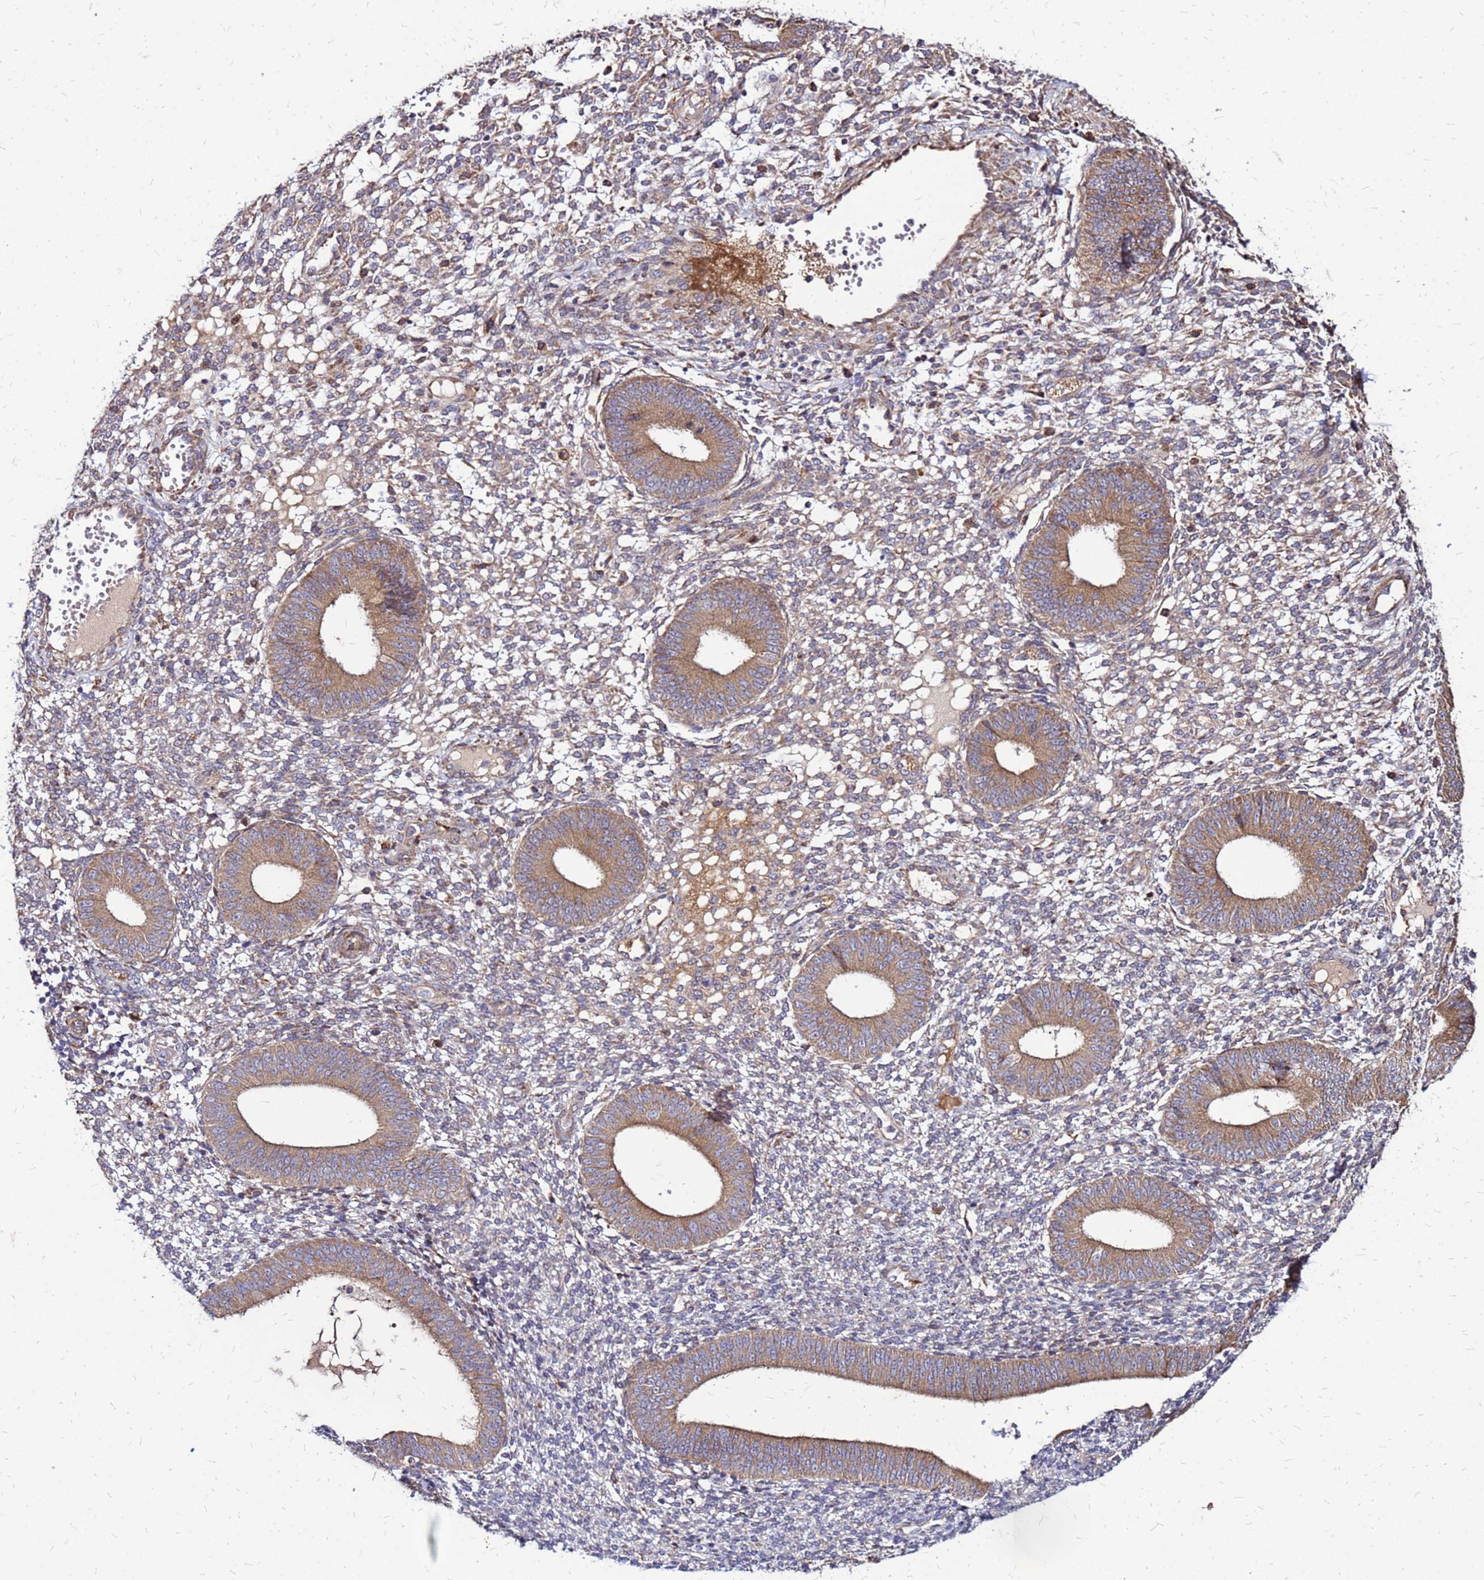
{"staining": {"intensity": "weak", "quantity": ">75%", "location": "cytoplasmic/membranous"}, "tissue": "endometrium", "cell_type": "Cells in endometrial stroma", "image_type": "normal", "snomed": [{"axis": "morphology", "description": "Normal tissue, NOS"}, {"axis": "topography", "description": "Endometrium"}], "caption": "Protein staining by immunohistochemistry exhibits weak cytoplasmic/membranous staining in approximately >75% of cells in endometrial stroma in normal endometrium. The staining was performed using DAB to visualize the protein expression in brown, while the nuclei were stained in blue with hematoxylin (Magnification: 20x).", "gene": "VMO1", "patient": {"sex": "female", "age": 49}}